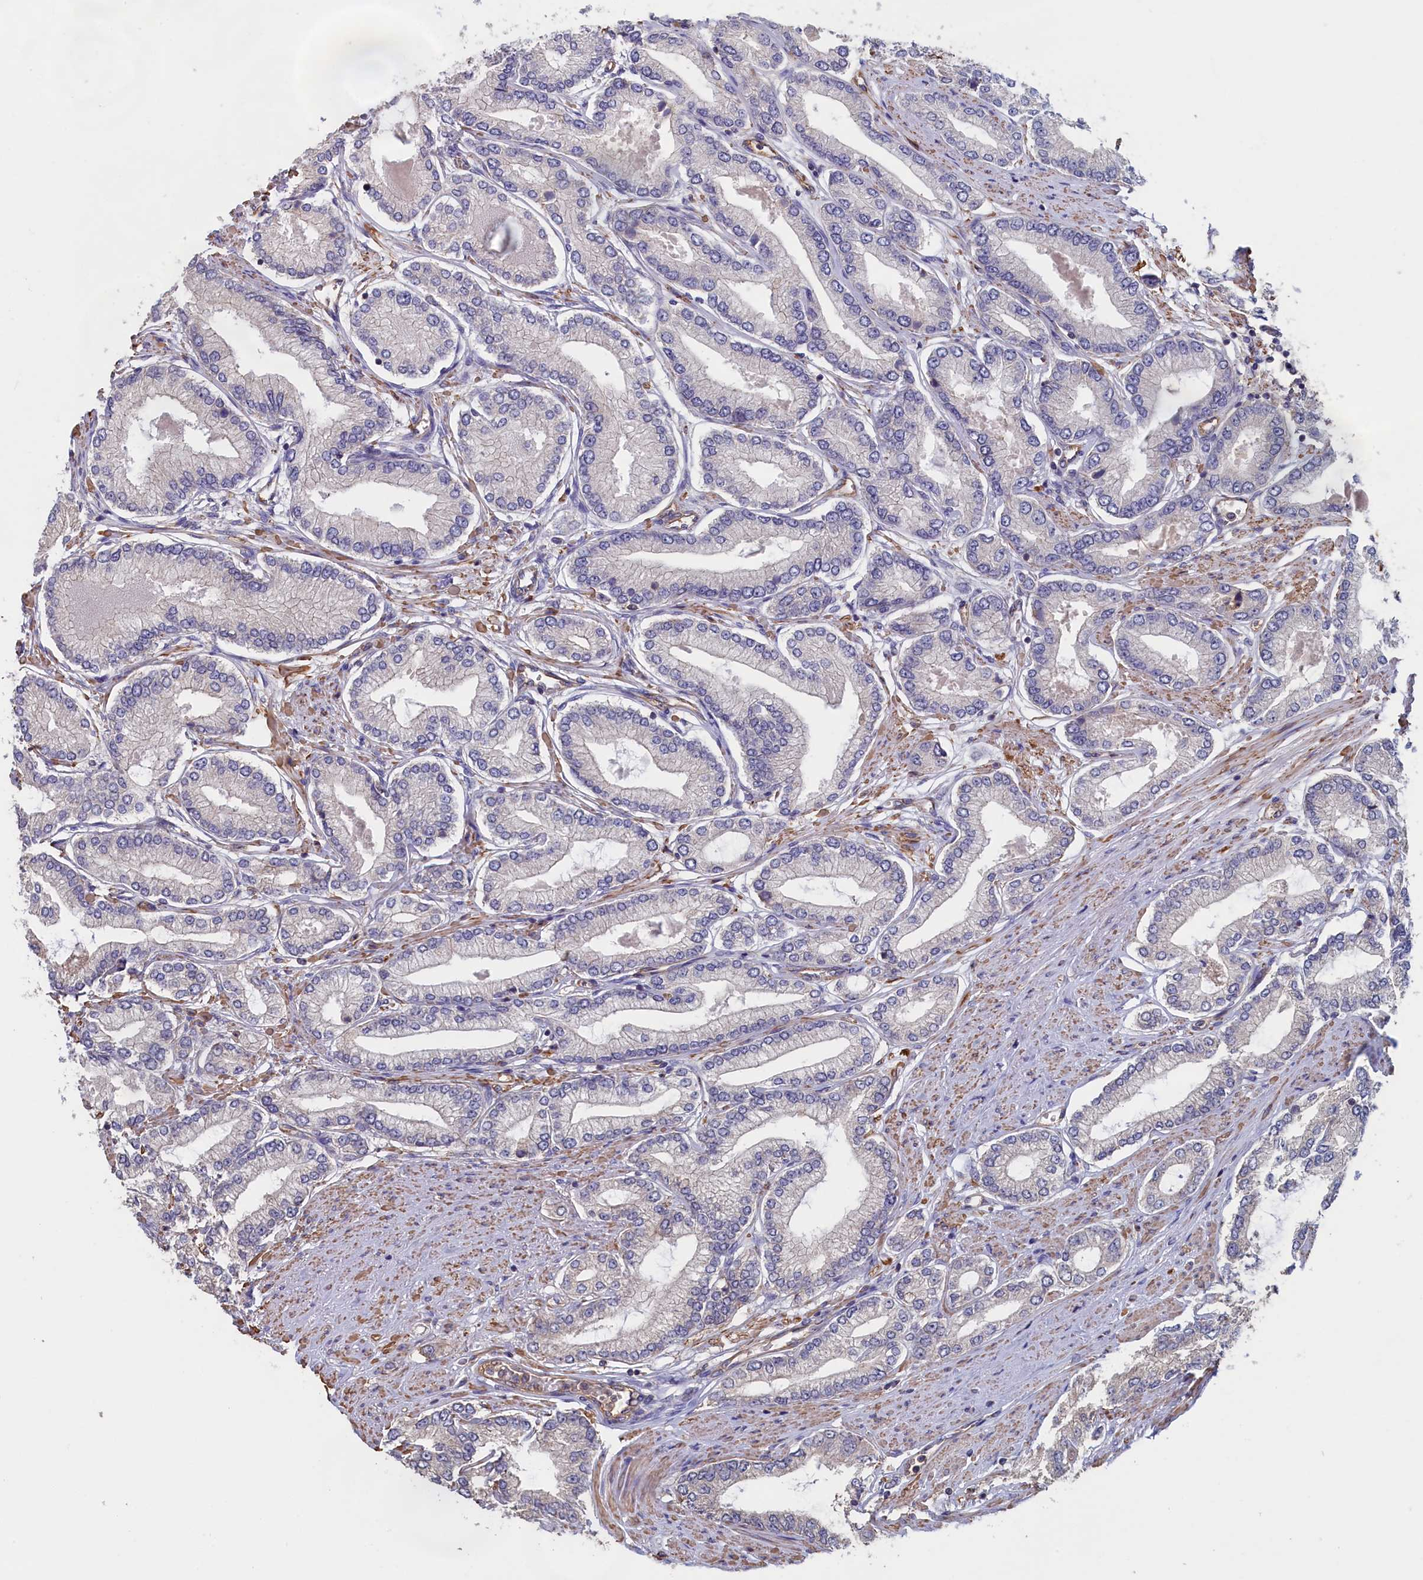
{"staining": {"intensity": "negative", "quantity": "none", "location": "none"}, "tissue": "prostate cancer", "cell_type": "Tumor cells", "image_type": "cancer", "snomed": [{"axis": "morphology", "description": "Adenocarcinoma, Low grade"}, {"axis": "topography", "description": "Prostate"}], "caption": "Prostate cancer was stained to show a protein in brown. There is no significant expression in tumor cells.", "gene": "ANKRD2", "patient": {"sex": "male", "age": 63}}